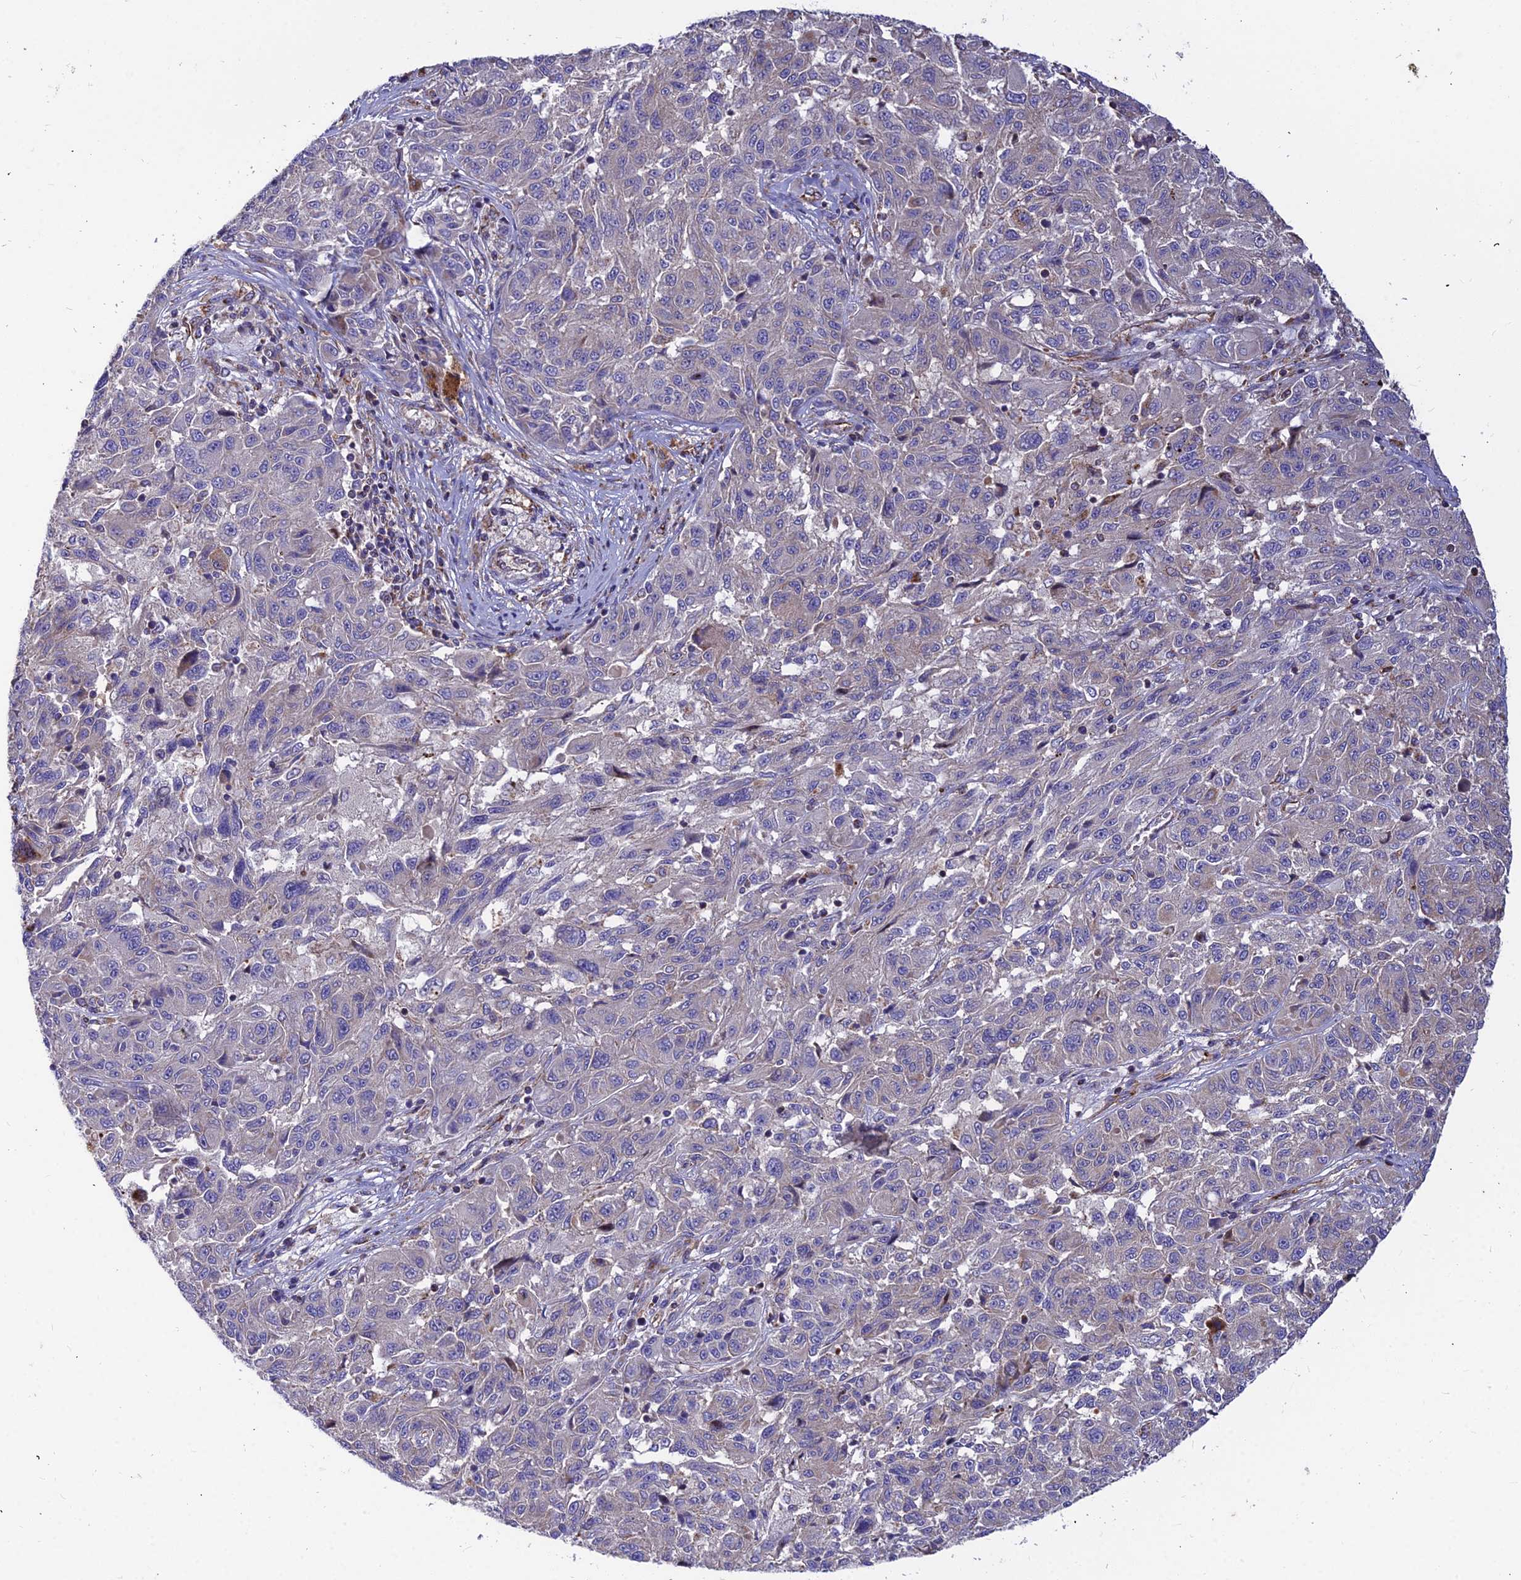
{"staining": {"intensity": "negative", "quantity": "none", "location": "none"}, "tissue": "melanoma", "cell_type": "Tumor cells", "image_type": "cancer", "snomed": [{"axis": "morphology", "description": "Malignant melanoma, NOS"}, {"axis": "topography", "description": "Skin"}], "caption": "Malignant melanoma was stained to show a protein in brown. There is no significant positivity in tumor cells. (DAB (3,3'-diaminobenzidine) immunohistochemistry (IHC) with hematoxylin counter stain).", "gene": "ASPHD1", "patient": {"sex": "male", "age": 53}}